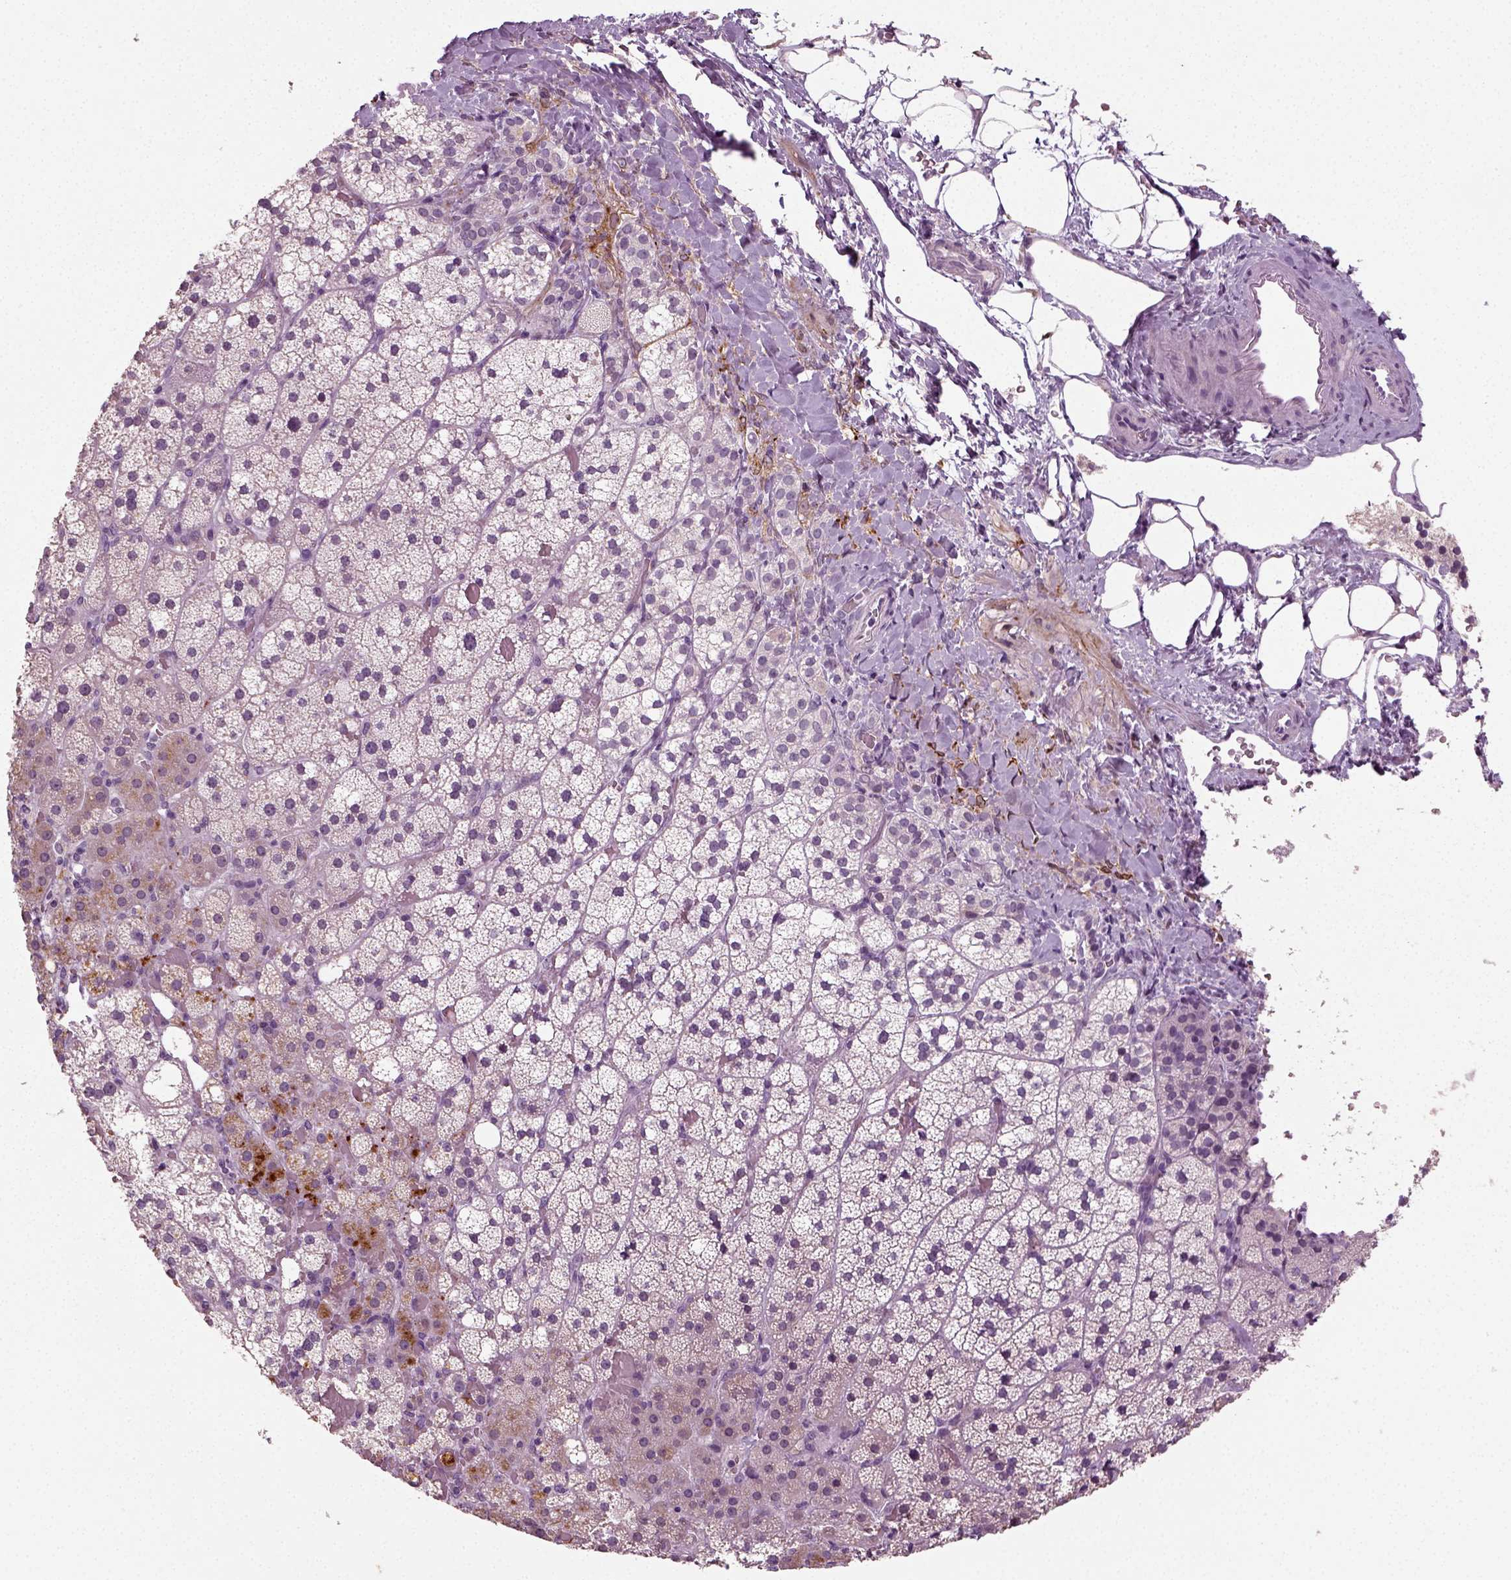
{"staining": {"intensity": "strong", "quantity": "<25%", "location": "cytoplasmic/membranous"}, "tissue": "adrenal gland", "cell_type": "Glandular cells", "image_type": "normal", "snomed": [{"axis": "morphology", "description": "Normal tissue, NOS"}, {"axis": "topography", "description": "Adrenal gland"}], "caption": "Brown immunohistochemical staining in benign human adrenal gland reveals strong cytoplasmic/membranous staining in approximately <25% of glandular cells.", "gene": "SYNGAP1", "patient": {"sex": "male", "age": 53}}